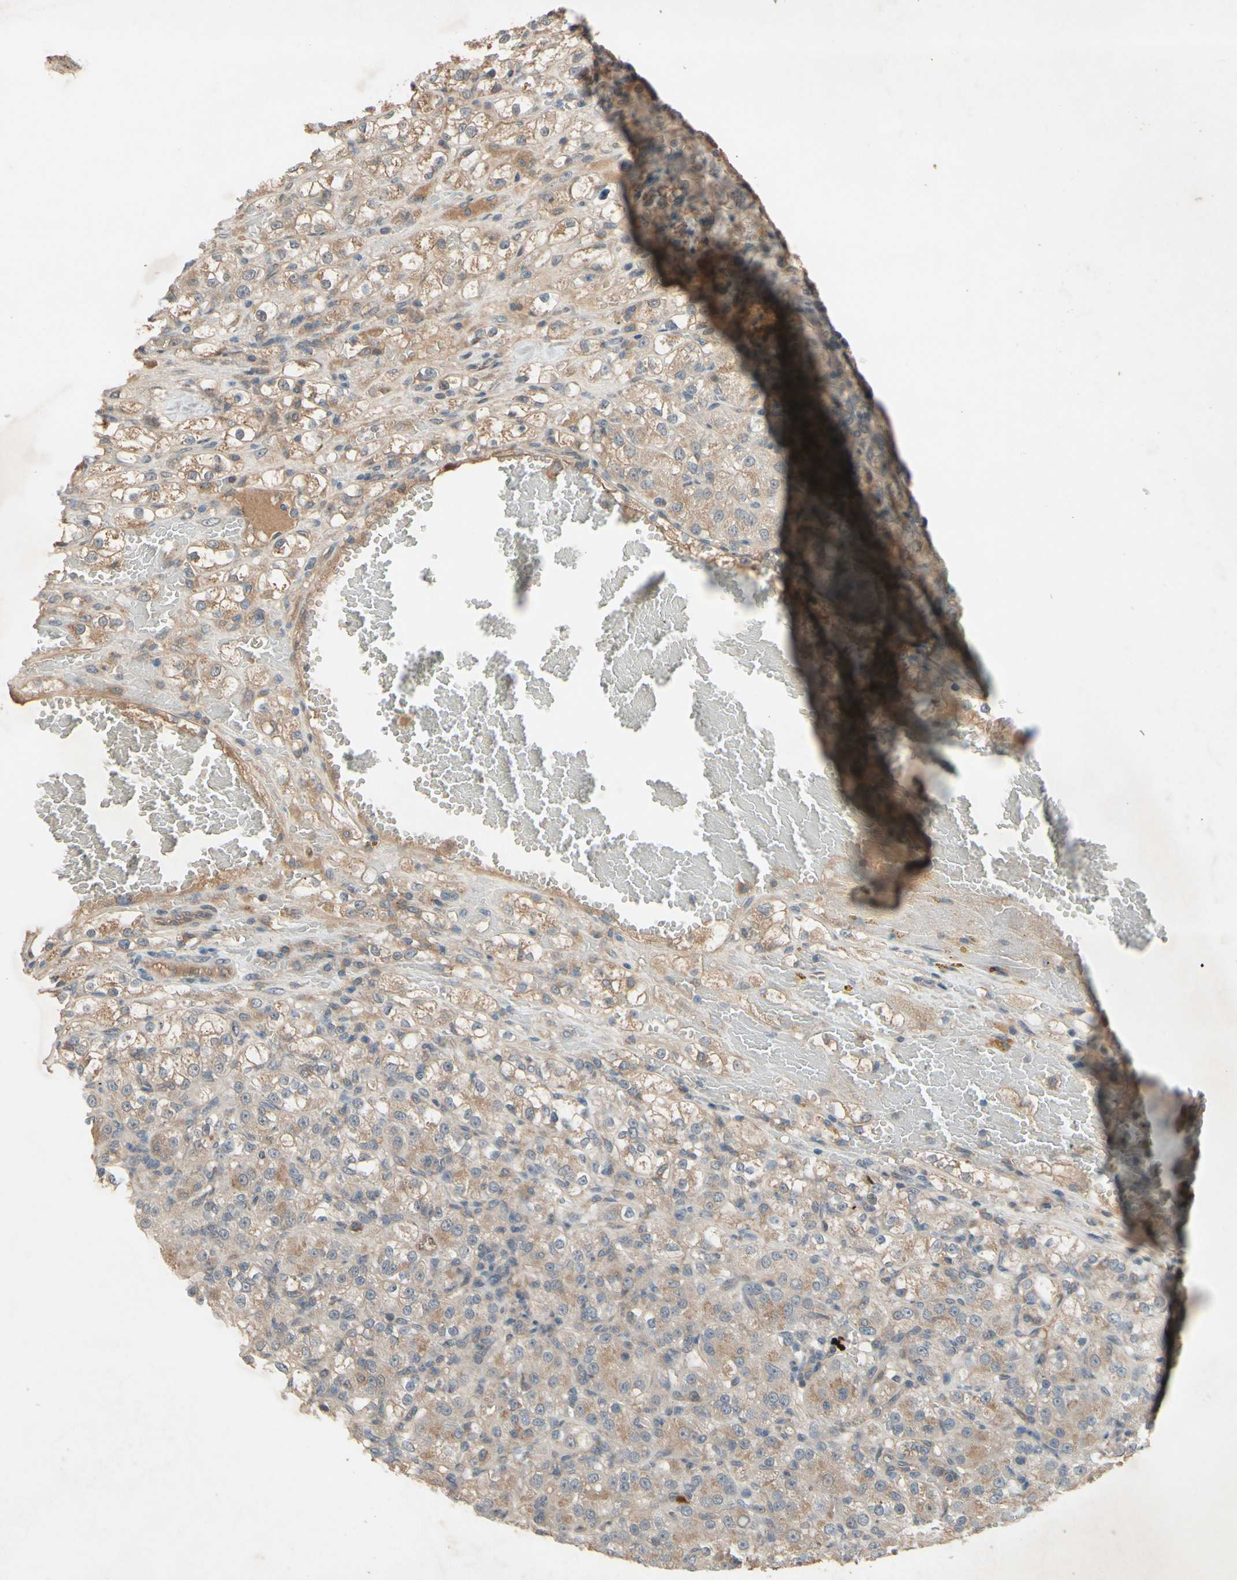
{"staining": {"intensity": "moderate", "quantity": ">75%", "location": "none"}, "tissue": "renal cancer", "cell_type": "Tumor cells", "image_type": "cancer", "snomed": [{"axis": "morphology", "description": "Normal tissue, NOS"}, {"axis": "morphology", "description": "Adenocarcinoma, NOS"}, {"axis": "topography", "description": "Kidney"}], "caption": "DAB immunohistochemical staining of human renal cancer (adenocarcinoma) reveals moderate None protein expression in approximately >75% of tumor cells. The staining was performed using DAB to visualize the protein expression in brown, while the nuclei were stained in blue with hematoxylin (Magnification: 20x).", "gene": "NSF", "patient": {"sex": "male", "age": 61}}